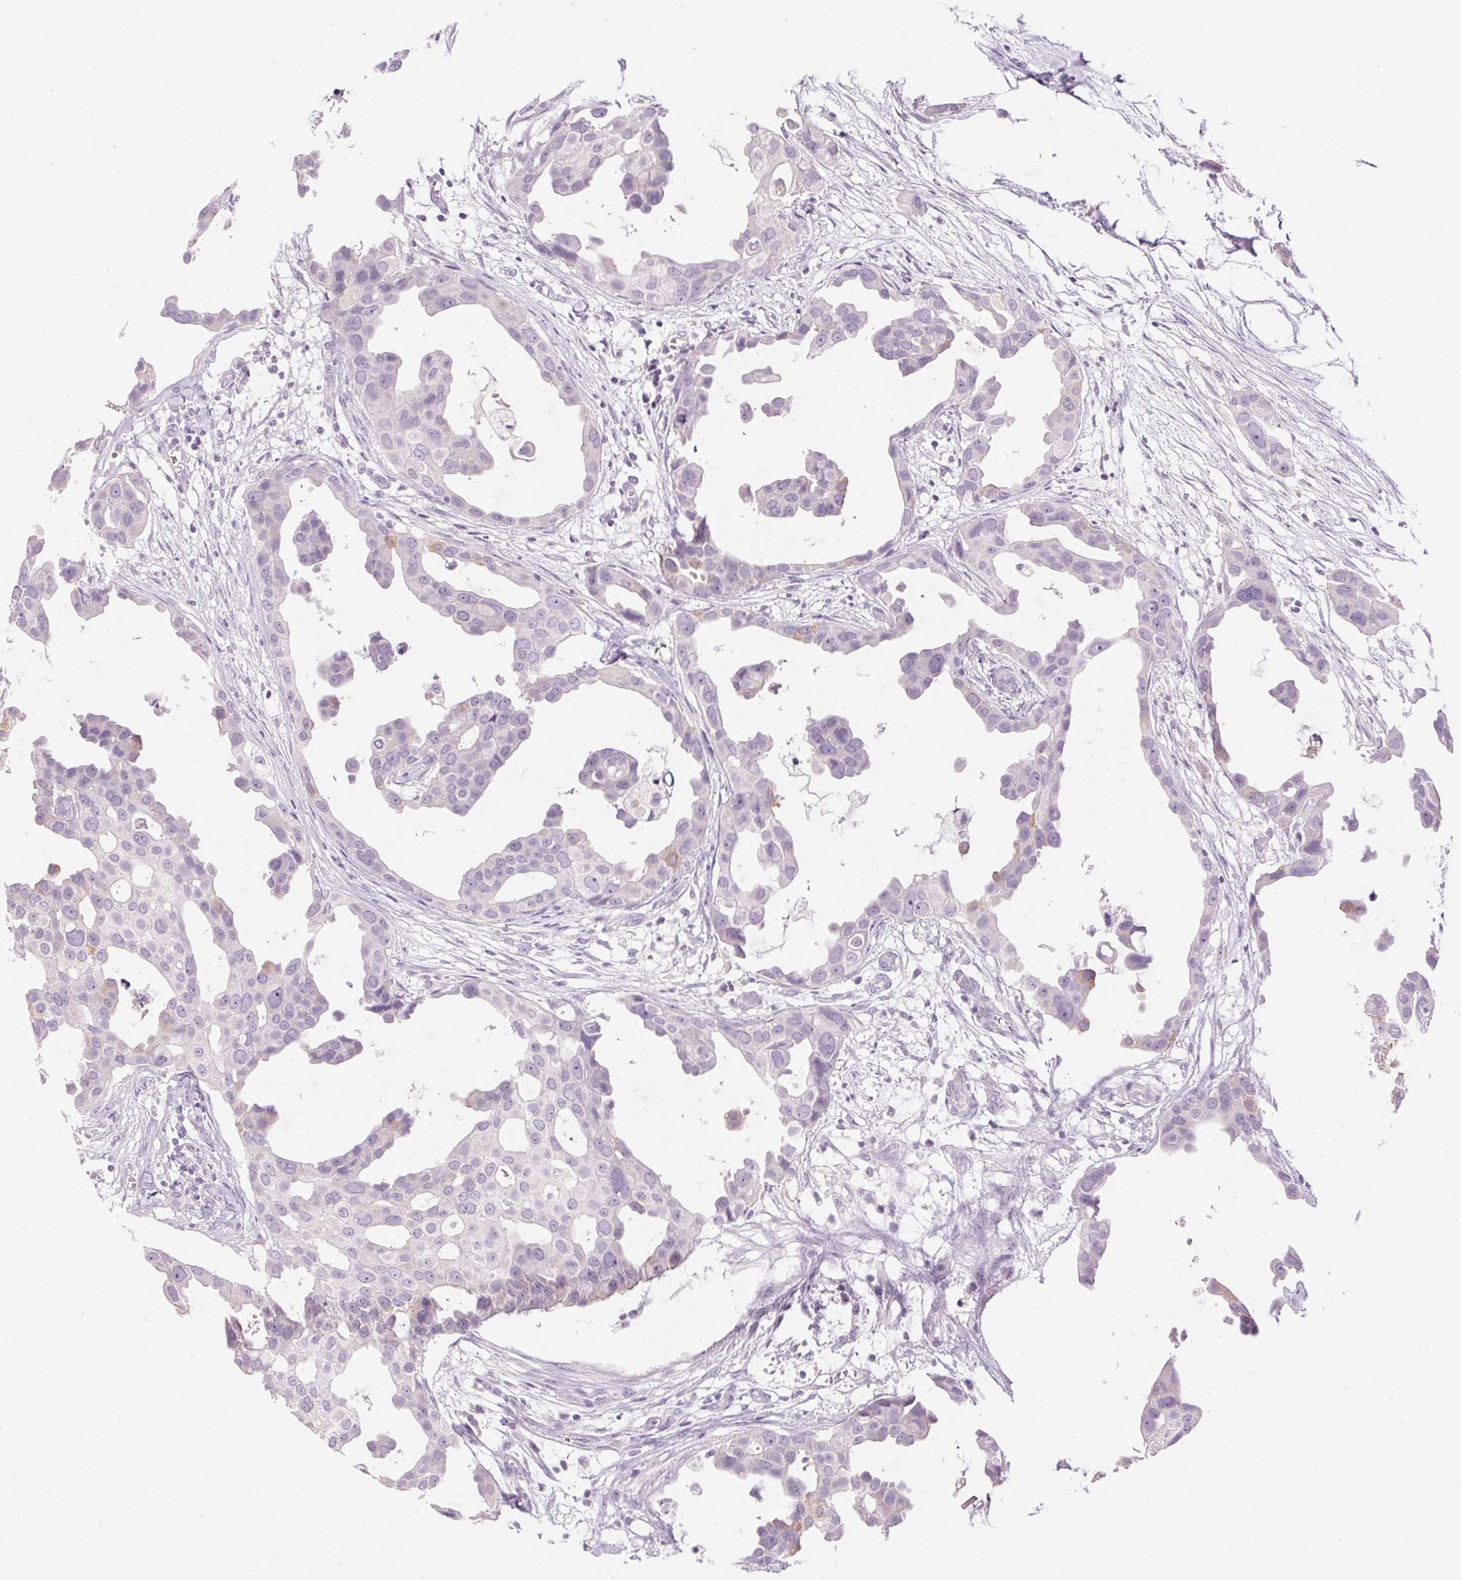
{"staining": {"intensity": "weak", "quantity": "<25%", "location": "cytoplasmic/membranous"}, "tissue": "breast cancer", "cell_type": "Tumor cells", "image_type": "cancer", "snomed": [{"axis": "morphology", "description": "Duct carcinoma"}, {"axis": "topography", "description": "Breast"}], "caption": "Immunohistochemistry (IHC) of intraductal carcinoma (breast) exhibits no positivity in tumor cells. (Stains: DAB (3,3'-diaminobenzidine) immunohistochemistry with hematoxylin counter stain, Microscopy: brightfield microscopy at high magnification).", "gene": "HSD17B2", "patient": {"sex": "female", "age": 38}}